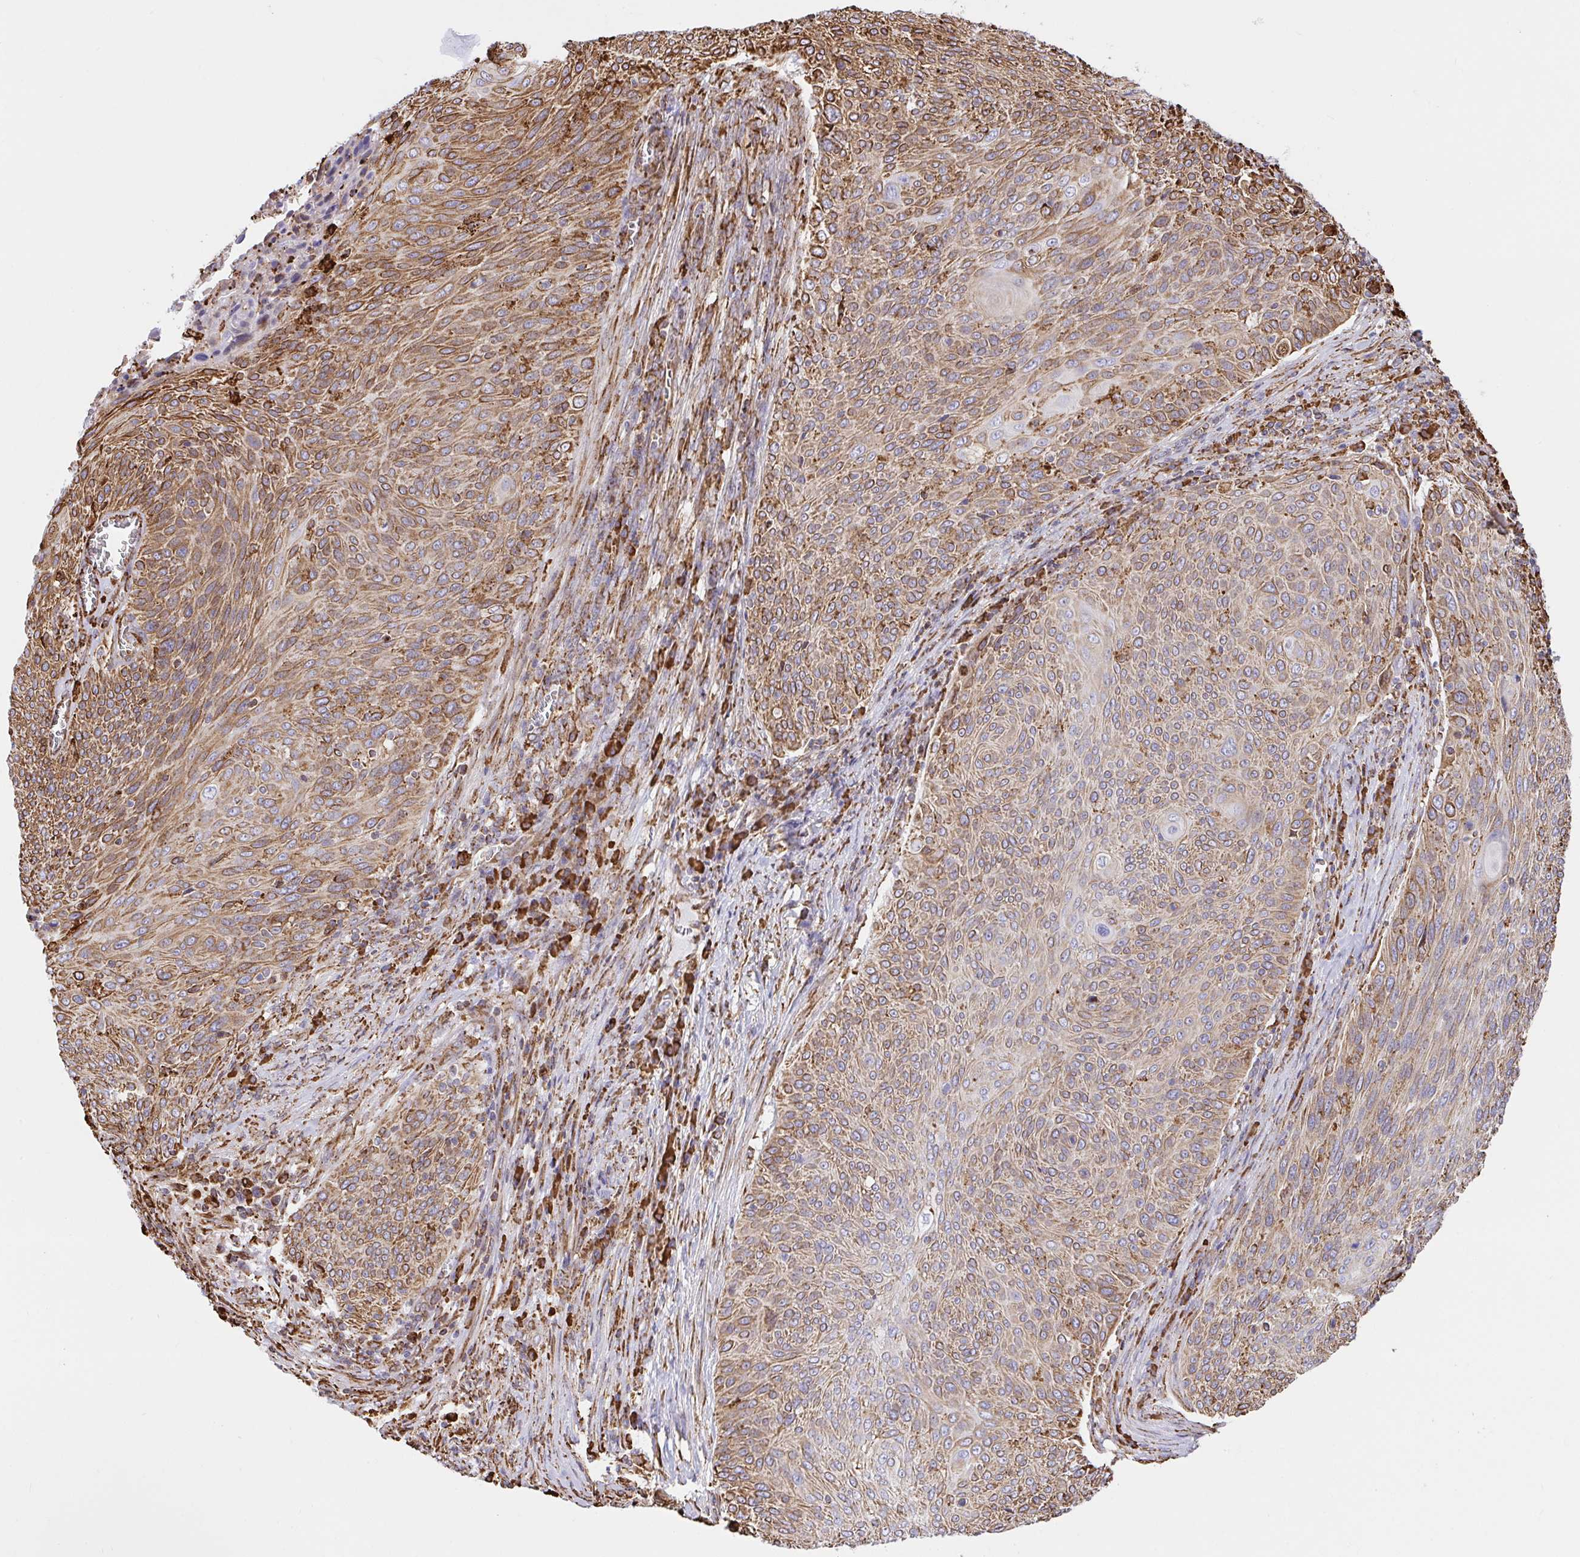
{"staining": {"intensity": "moderate", "quantity": ">75%", "location": "cytoplasmic/membranous"}, "tissue": "cervical cancer", "cell_type": "Tumor cells", "image_type": "cancer", "snomed": [{"axis": "morphology", "description": "Squamous cell carcinoma, NOS"}, {"axis": "topography", "description": "Cervix"}], "caption": "Tumor cells demonstrate medium levels of moderate cytoplasmic/membranous expression in about >75% of cells in squamous cell carcinoma (cervical).", "gene": "CLGN", "patient": {"sex": "female", "age": 31}}